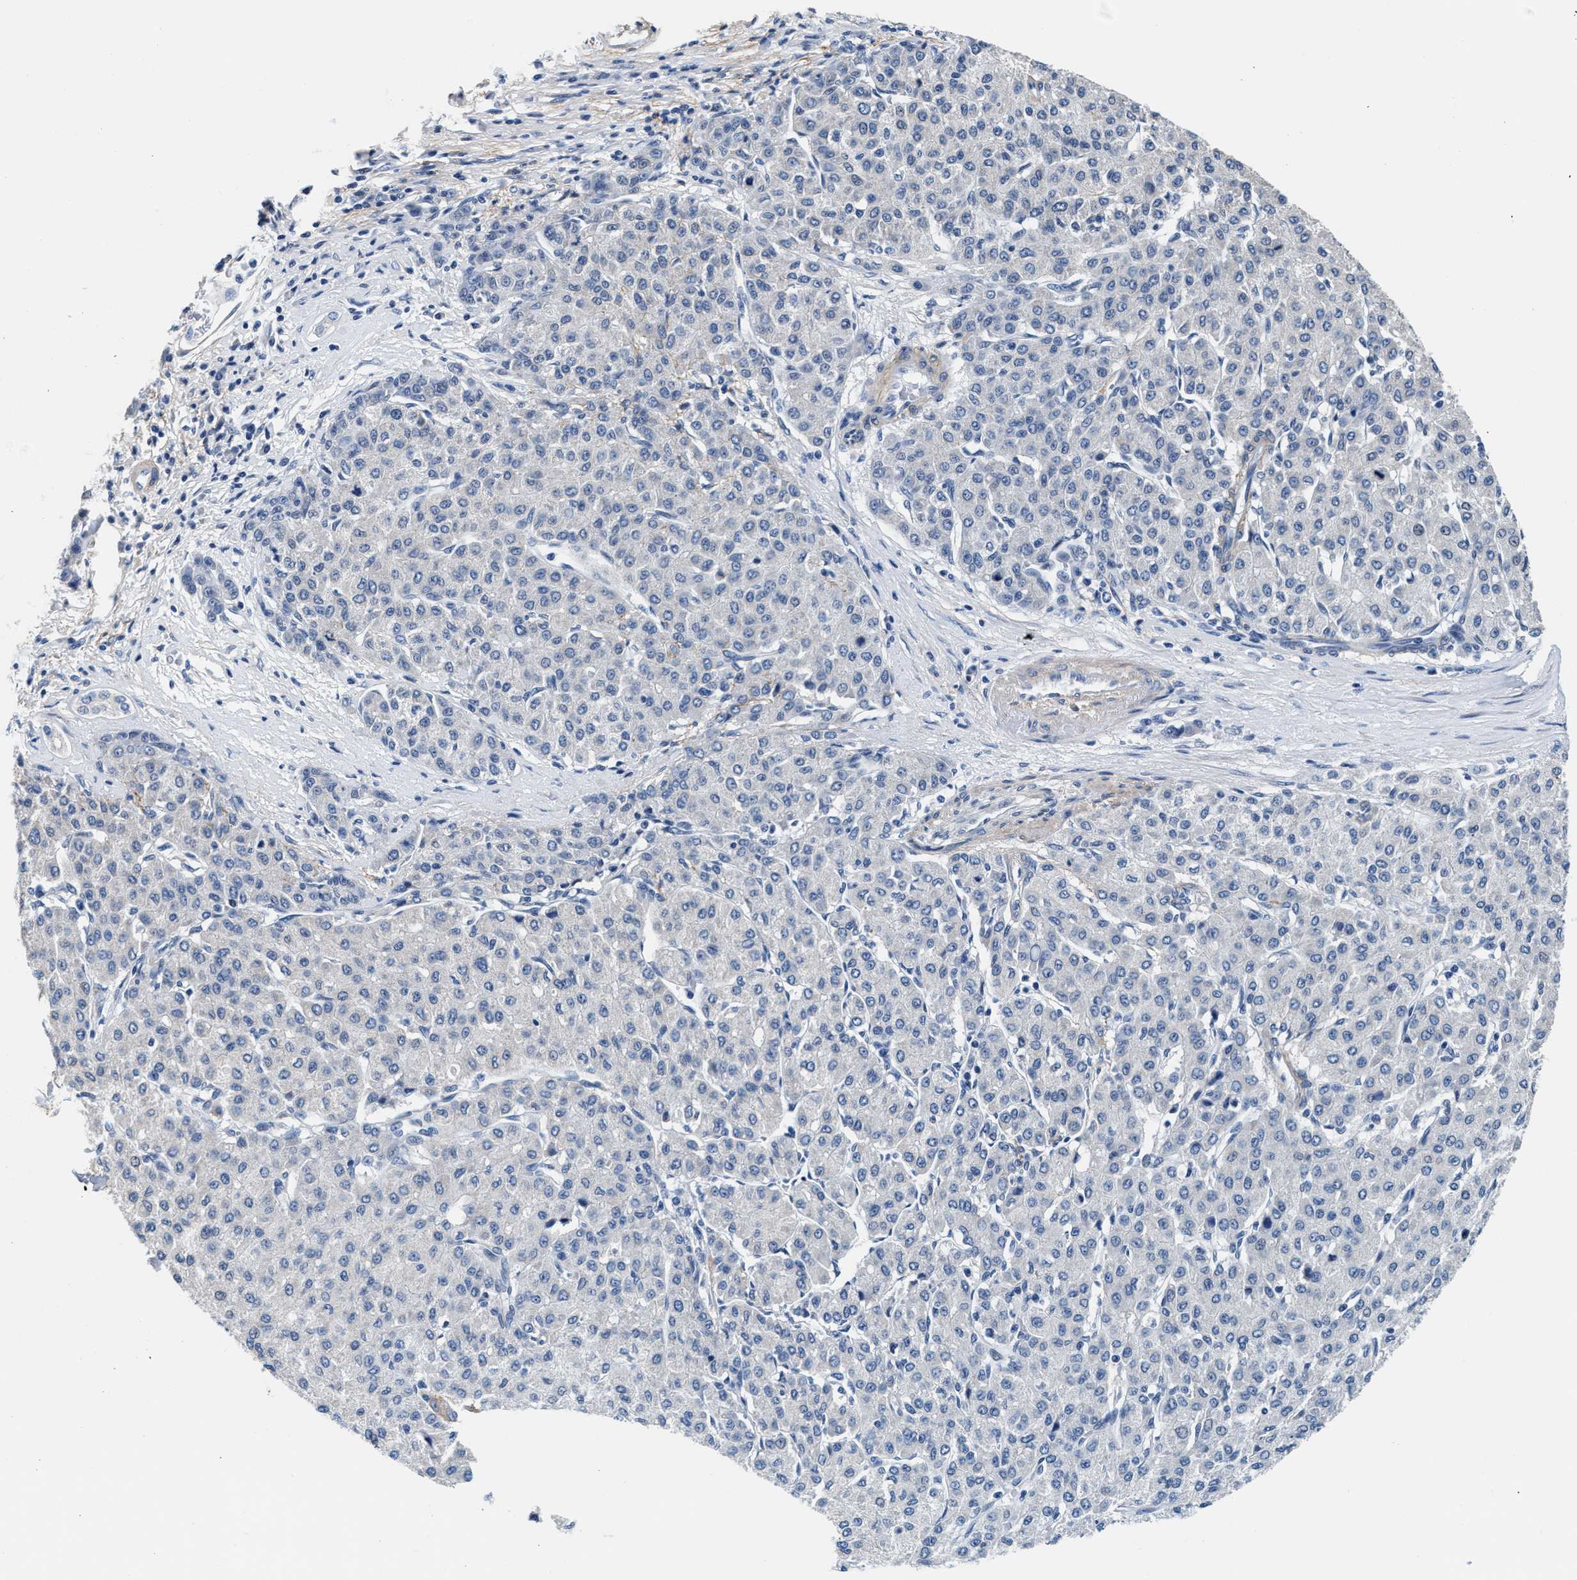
{"staining": {"intensity": "negative", "quantity": "none", "location": "none"}, "tissue": "liver cancer", "cell_type": "Tumor cells", "image_type": "cancer", "snomed": [{"axis": "morphology", "description": "Carcinoma, Hepatocellular, NOS"}, {"axis": "topography", "description": "Liver"}], "caption": "Tumor cells show no significant positivity in hepatocellular carcinoma (liver).", "gene": "MYH3", "patient": {"sex": "male", "age": 65}}